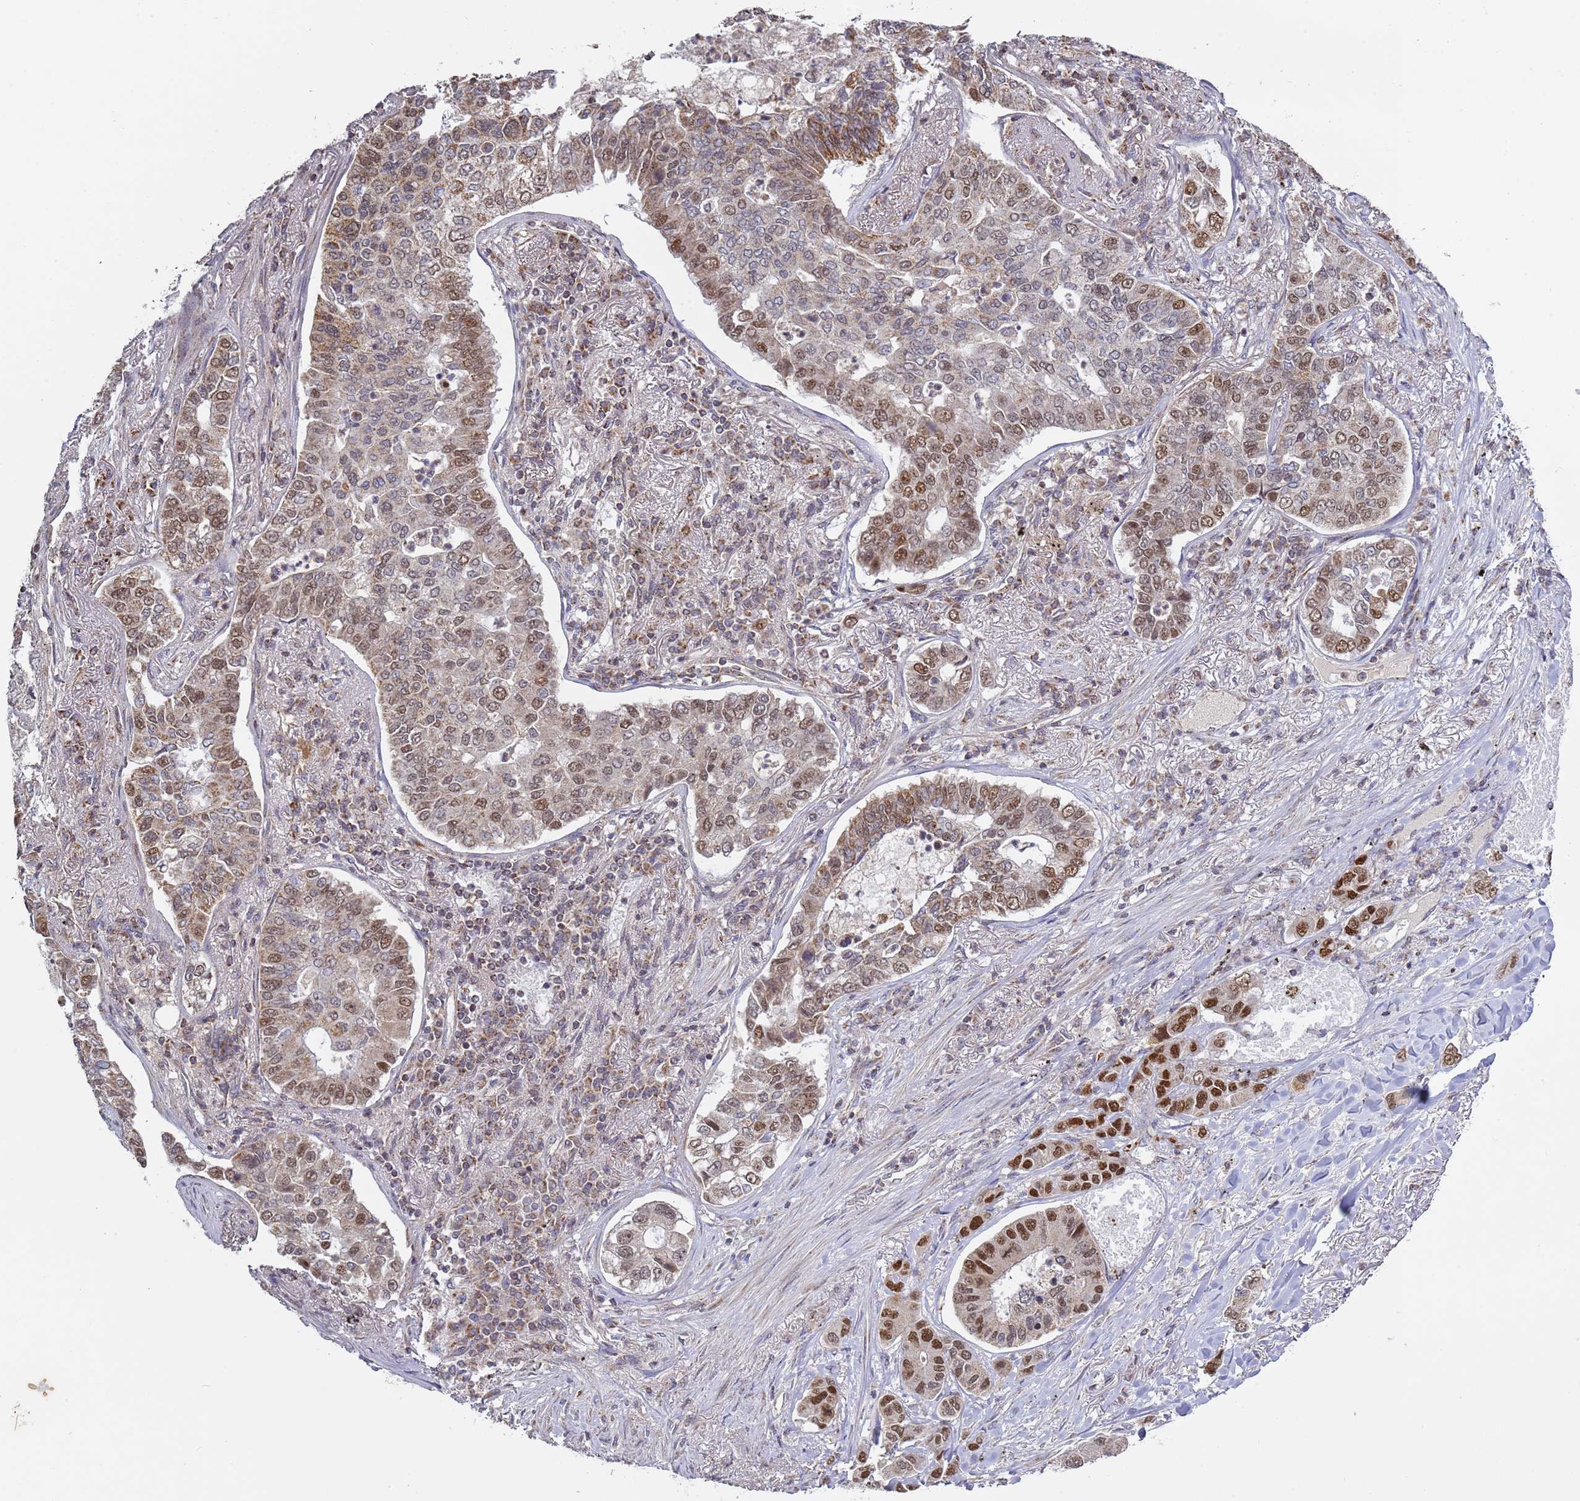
{"staining": {"intensity": "moderate", "quantity": ">75%", "location": "nuclear"}, "tissue": "lung cancer", "cell_type": "Tumor cells", "image_type": "cancer", "snomed": [{"axis": "morphology", "description": "Adenocarcinoma, NOS"}, {"axis": "topography", "description": "Lung"}], "caption": "IHC micrograph of neoplastic tissue: lung cancer stained using immunohistochemistry (IHC) shows medium levels of moderate protein expression localized specifically in the nuclear of tumor cells, appearing as a nuclear brown color.", "gene": "RCOR2", "patient": {"sex": "male", "age": 49}}